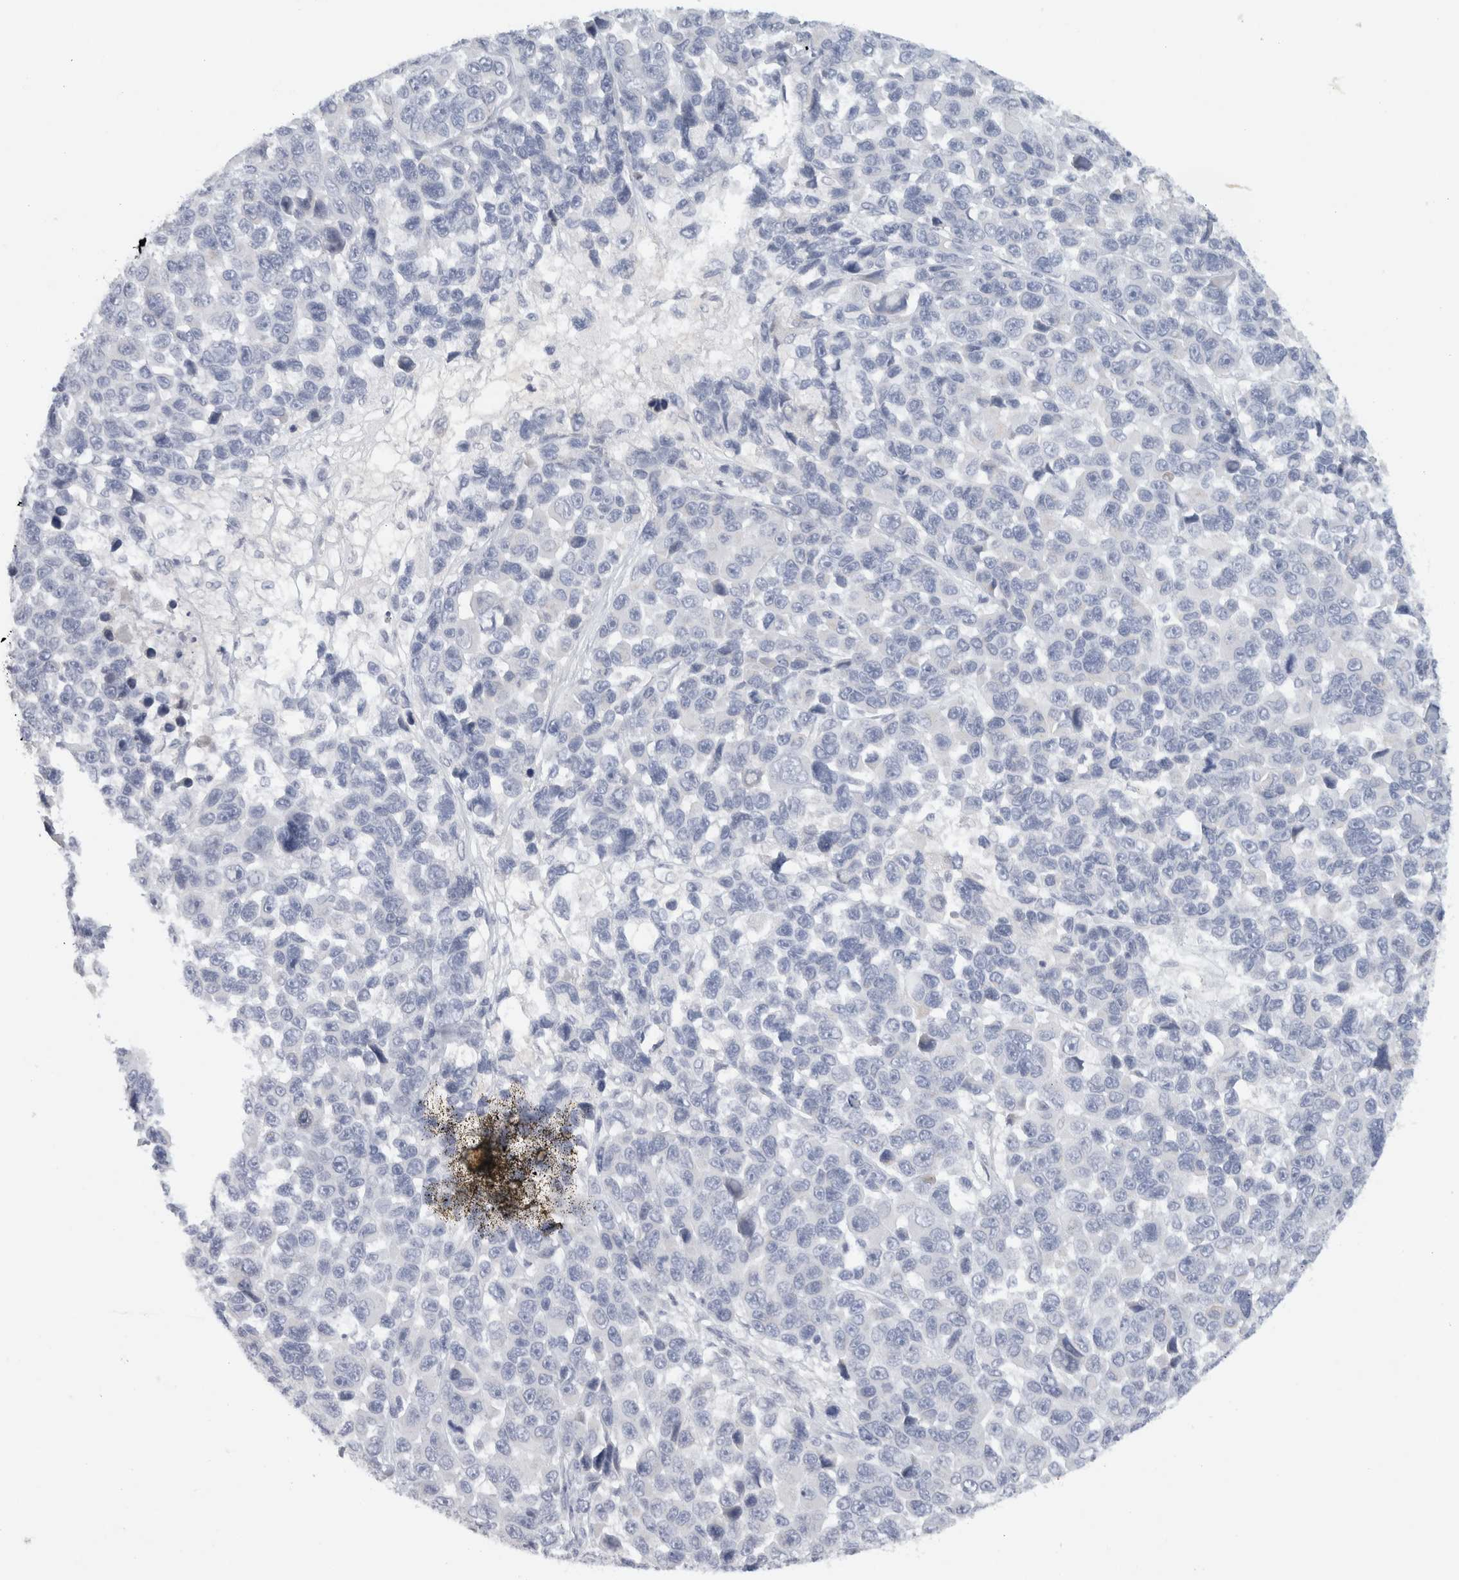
{"staining": {"intensity": "negative", "quantity": "none", "location": "none"}, "tissue": "melanoma", "cell_type": "Tumor cells", "image_type": "cancer", "snomed": [{"axis": "morphology", "description": "Malignant melanoma, NOS"}, {"axis": "topography", "description": "Skin"}], "caption": "The photomicrograph shows no staining of tumor cells in malignant melanoma. The staining is performed using DAB (3,3'-diaminobenzidine) brown chromogen with nuclei counter-stained in using hematoxylin.", "gene": "STK31", "patient": {"sex": "male", "age": 53}}